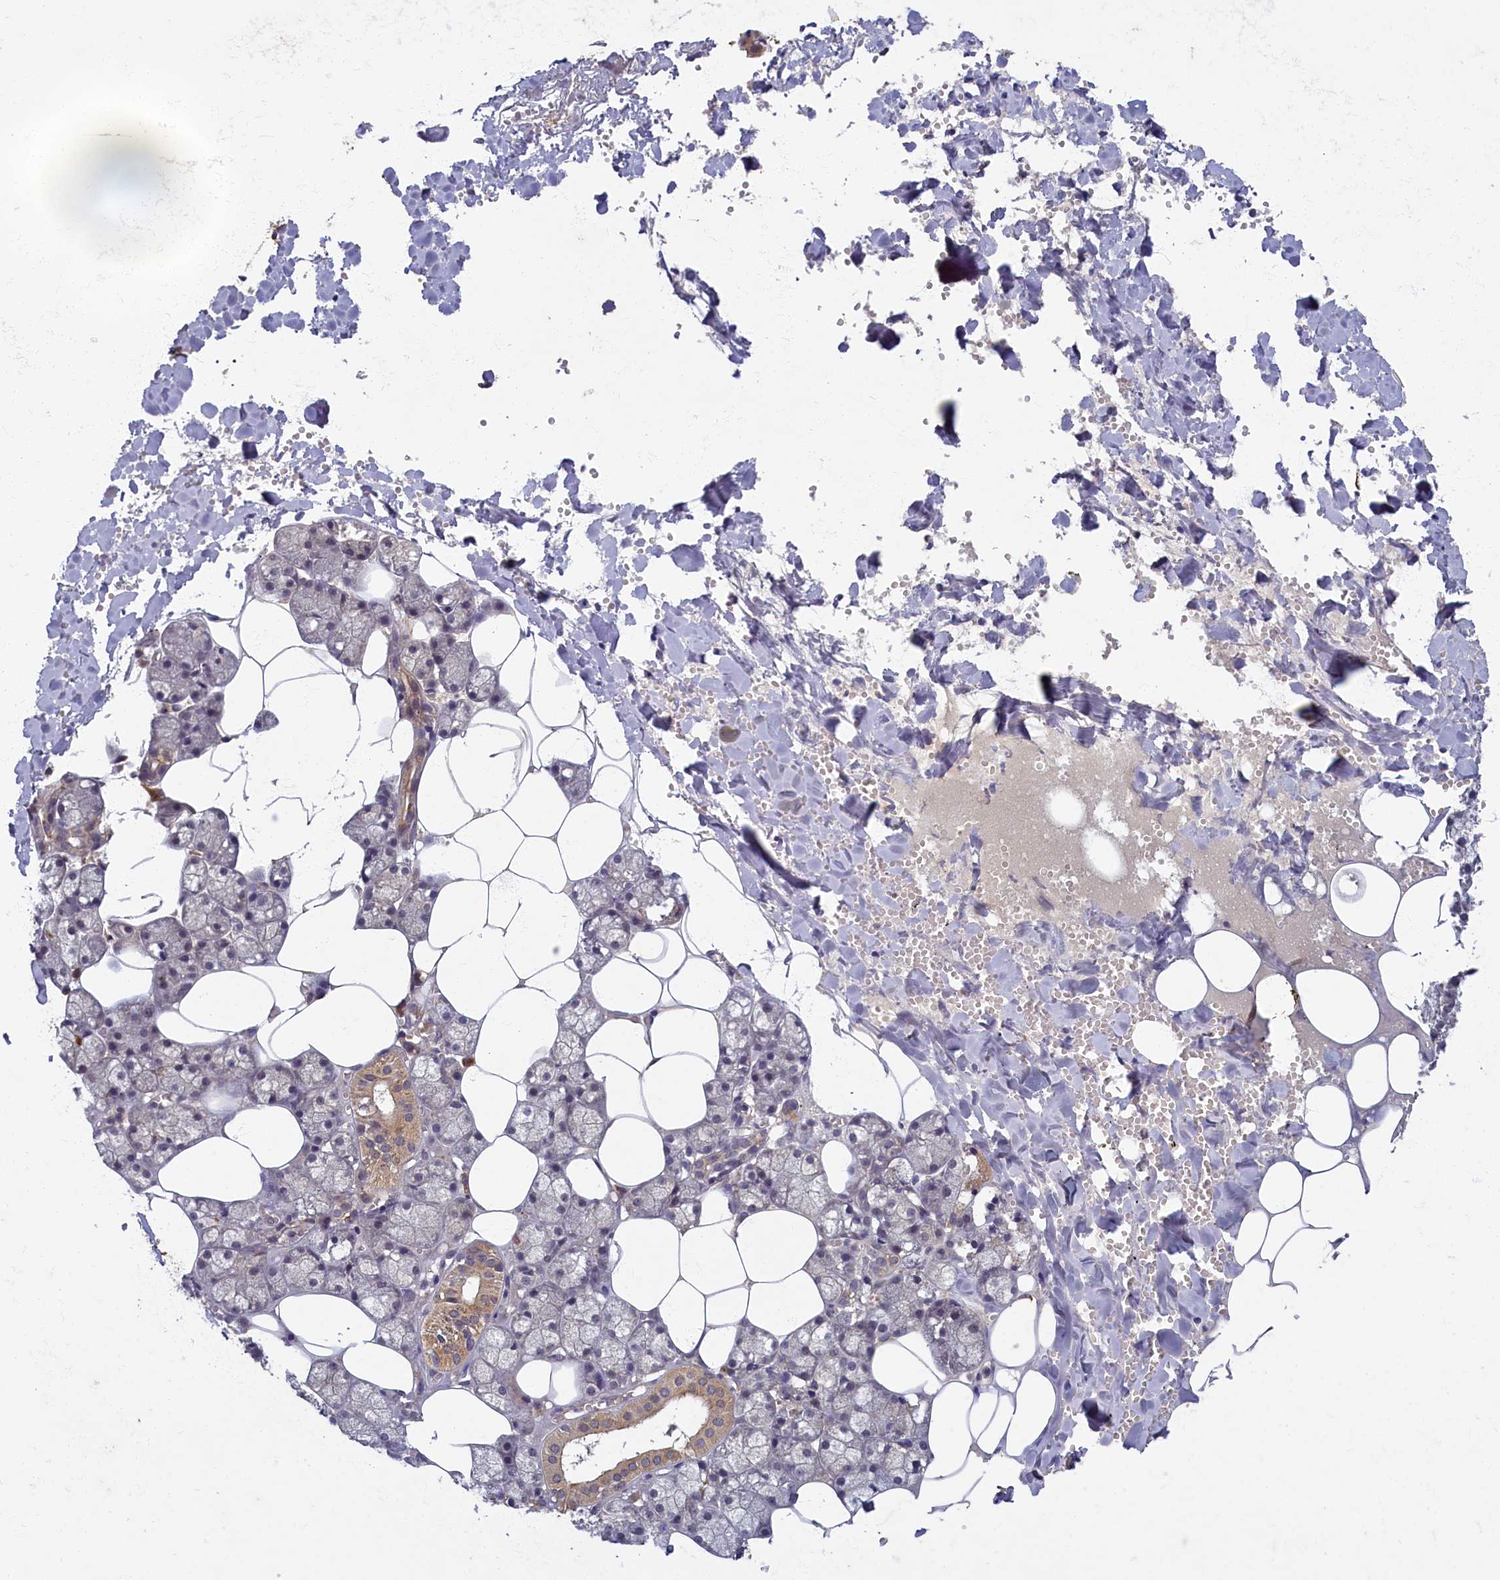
{"staining": {"intensity": "moderate", "quantity": "25%-75%", "location": "cytoplasmic/membranous"}, "tissue": "salivary gland", "cell_type": "Glandular cells", "image_type": "normal", "snomed": [{"axis": "morphology", "description": "Normal tissue, NOS"}, {"axis": "topography", "description": "Salivary gland"}], "caption": "This is an image of immunohistochemistry staining of normal salivary gland, which shows moderate expression in the cytoplasmic/membranous of glandular cells.", "gene": "BICD1", "patient": {"sex": "male", "age": 62}}